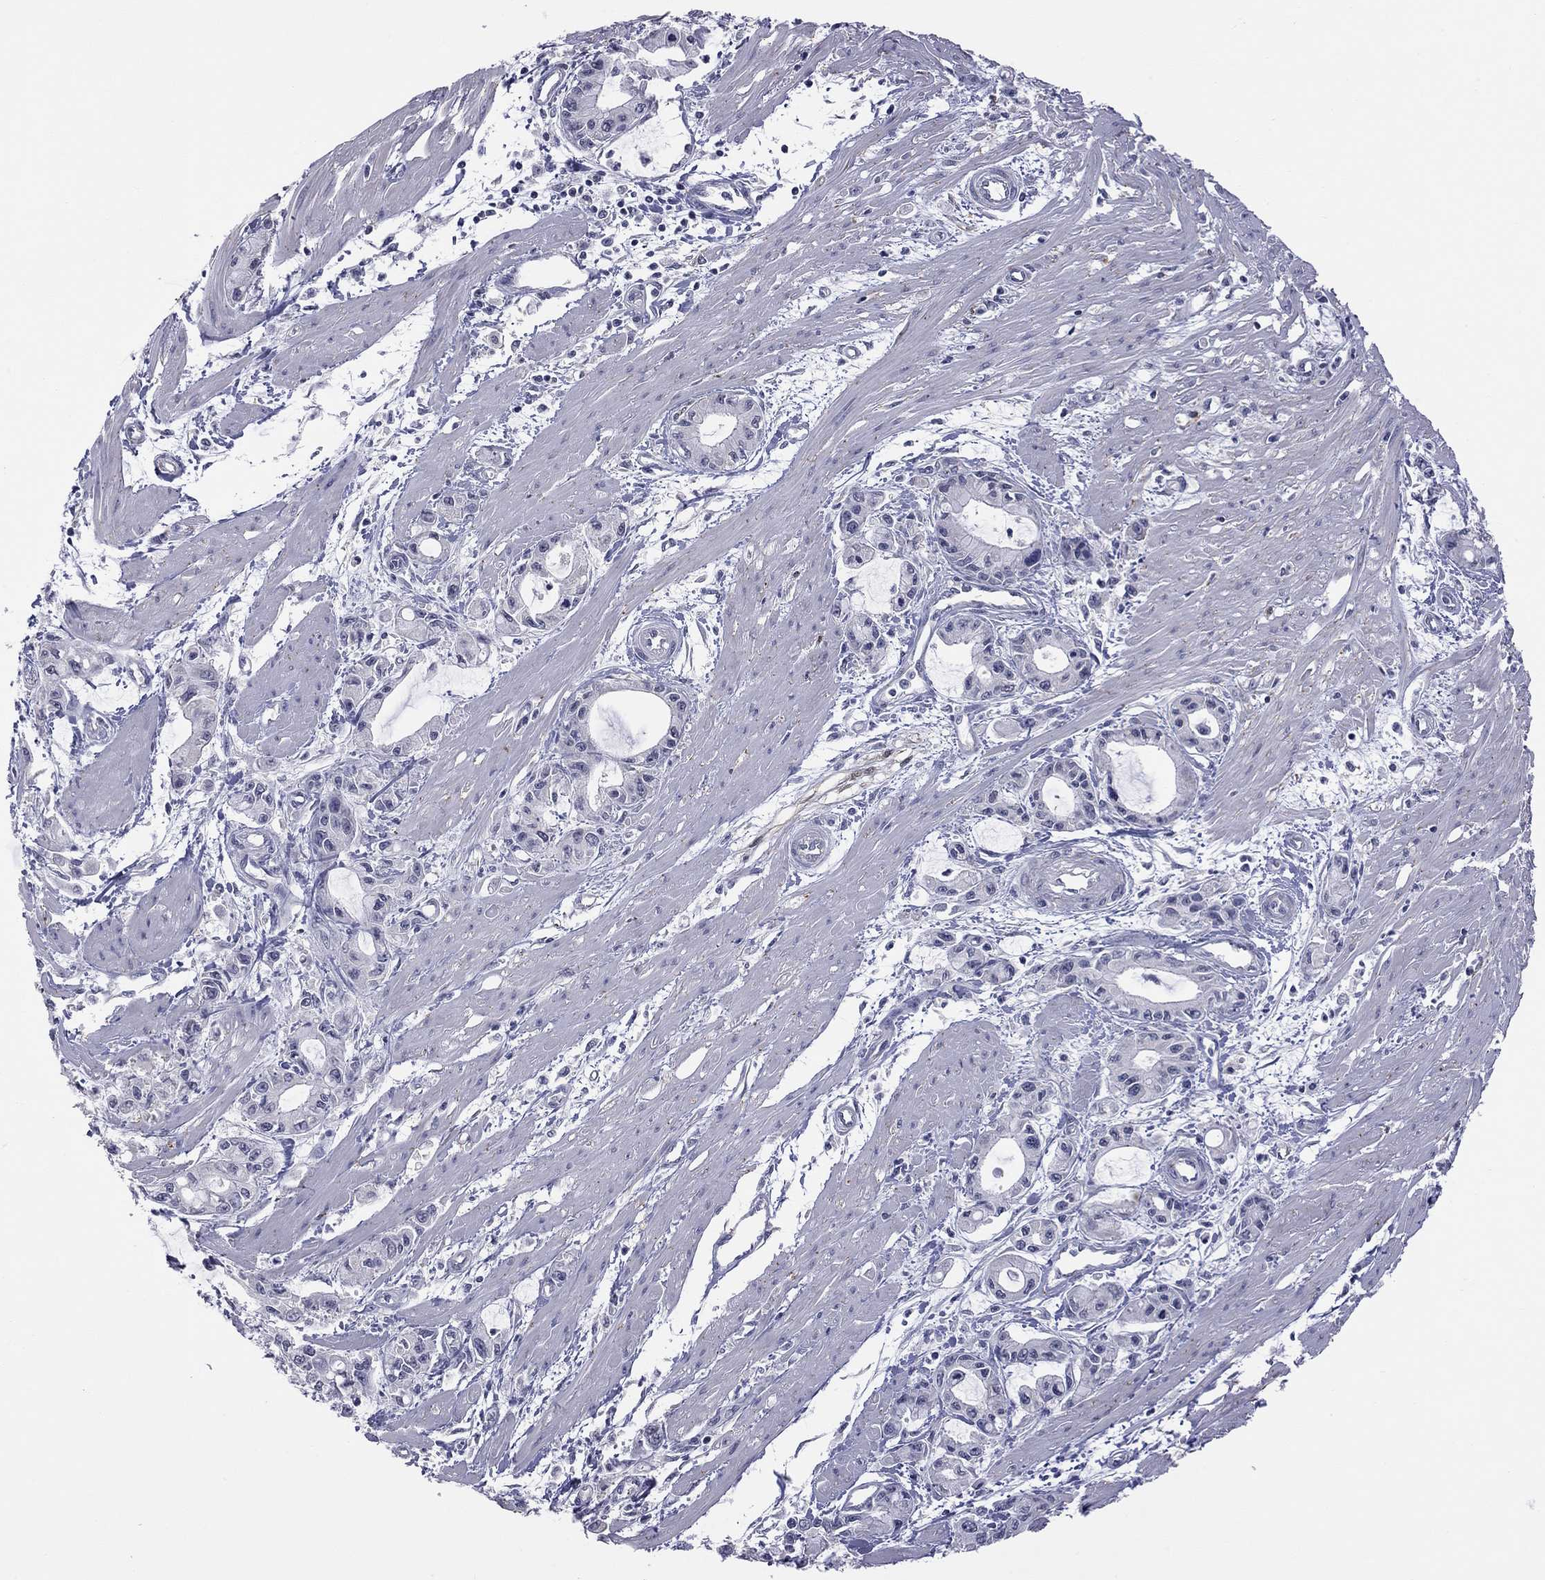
{"staining": {"intensity": "negative", "quantity": "none", "location": "none"}, "tissue": "pancreatic cancer", "cell_type": "Tumor cells", "image_type": "cancer", "snomed": [{"axis": "morphology", "description": "Adenocarcinoma, NOS"}, {"axis": "topography", "description": "Pancreas"}], "caption": "Immunohistochemistry of adenocarcinoma (pancreatic) exhibits no expression in tumor cells.", "gene": "HYLS1", "patient": {"sex": "male", "age": 48}}